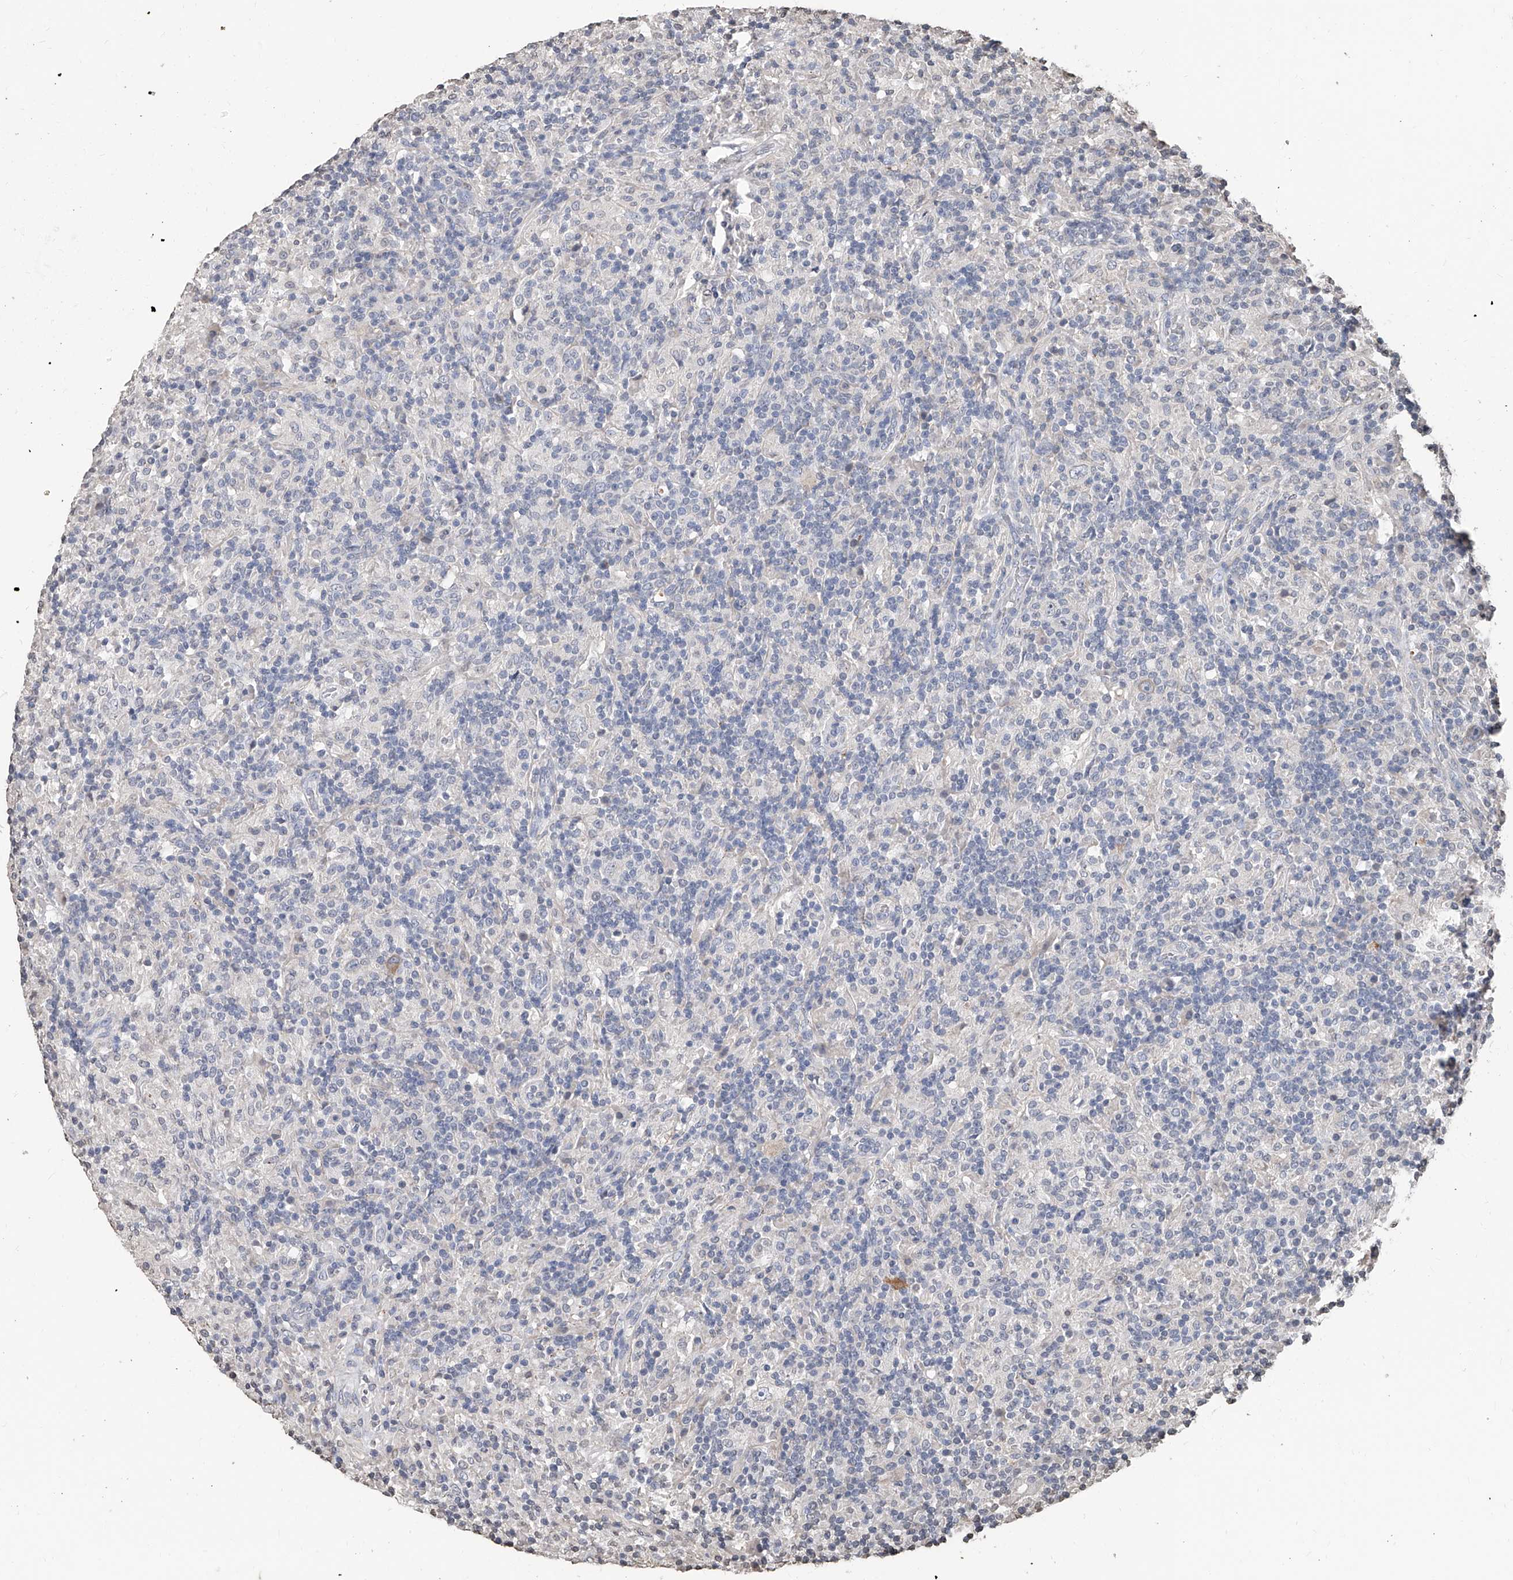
{"staining": {"intensity": "negative", "quantity": "none", "location": "none"}, "tissue": "lymphoma", "cell_type": "Tumor cells", "image_type": "cancer", "snomed": [{"axis": "morphology", "description": "Hodgkin's disease, NOS"}, {"axis": "topography", "description": "Lymph node"}], "caption": "This image is of lymphoma stained with IHC to label a protein in brown with the nuclei are counter-stained blue. There is no positivity in tumor cells. The staining is performed using DAB (3,3'-diaminobenzidine) brown chromogen with nuclei counter-stained in using hematoxylin.", "gene": "RP9", "patient": {"sex": "male", "age": 70}}